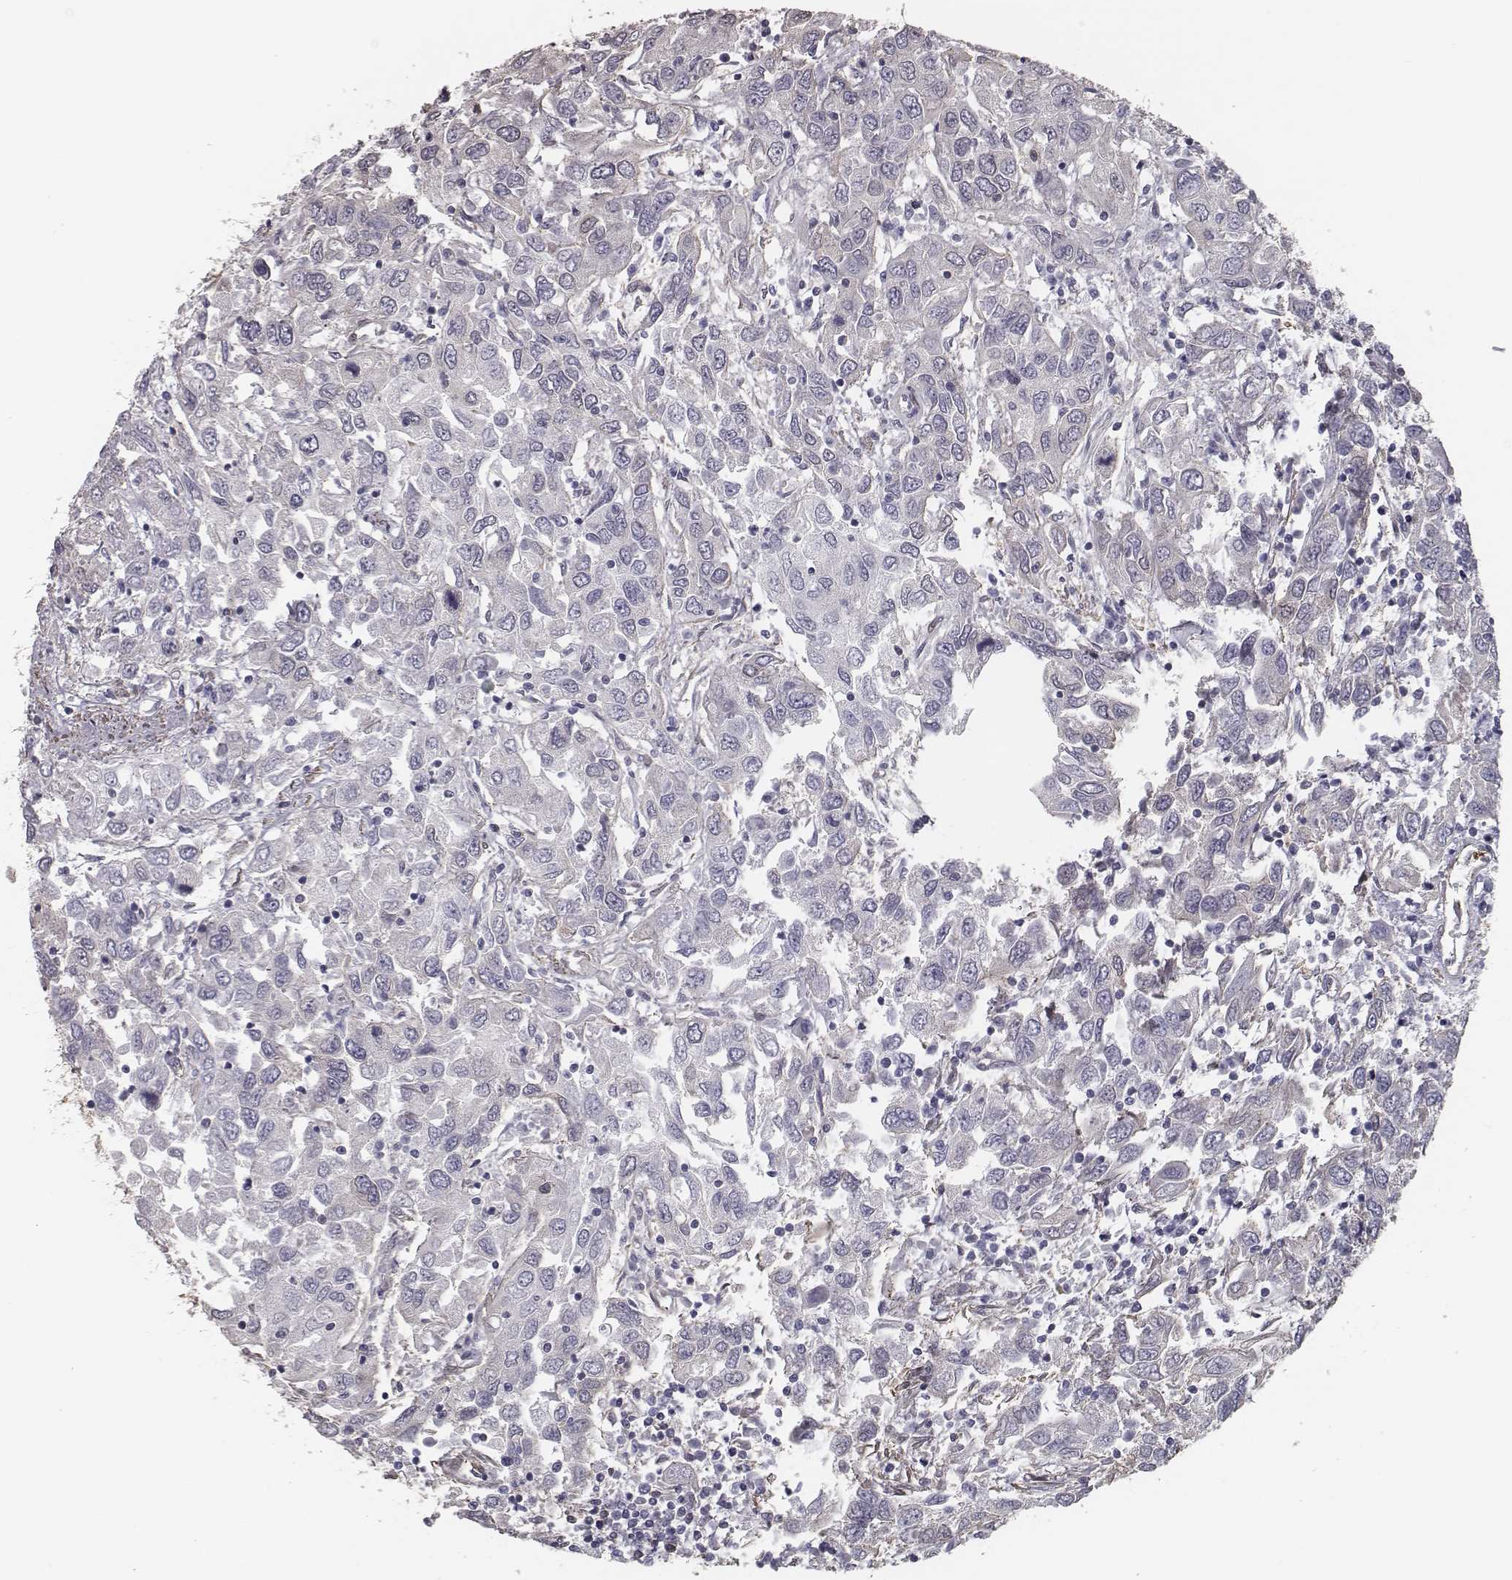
{"staining": {"intensity": "negative", "quantity": "none", "location": "none"}, "tissue": "urothelial cancer", "cell_type": "Tumor cells", "image_type": "cancer", "snomed": [{"axis": "morphology", "description": "Urothelial carcinoma, High grade"}, {"axis": "topography", "description": "Urinary bladder"}], "caption": "Urothelial cancer stained for a protein using immunohistochemistry (IHC) exhibits no staining tumor cells.", "gene": "ISYNA1", "patient": {"sex": "male", "age": 76}}